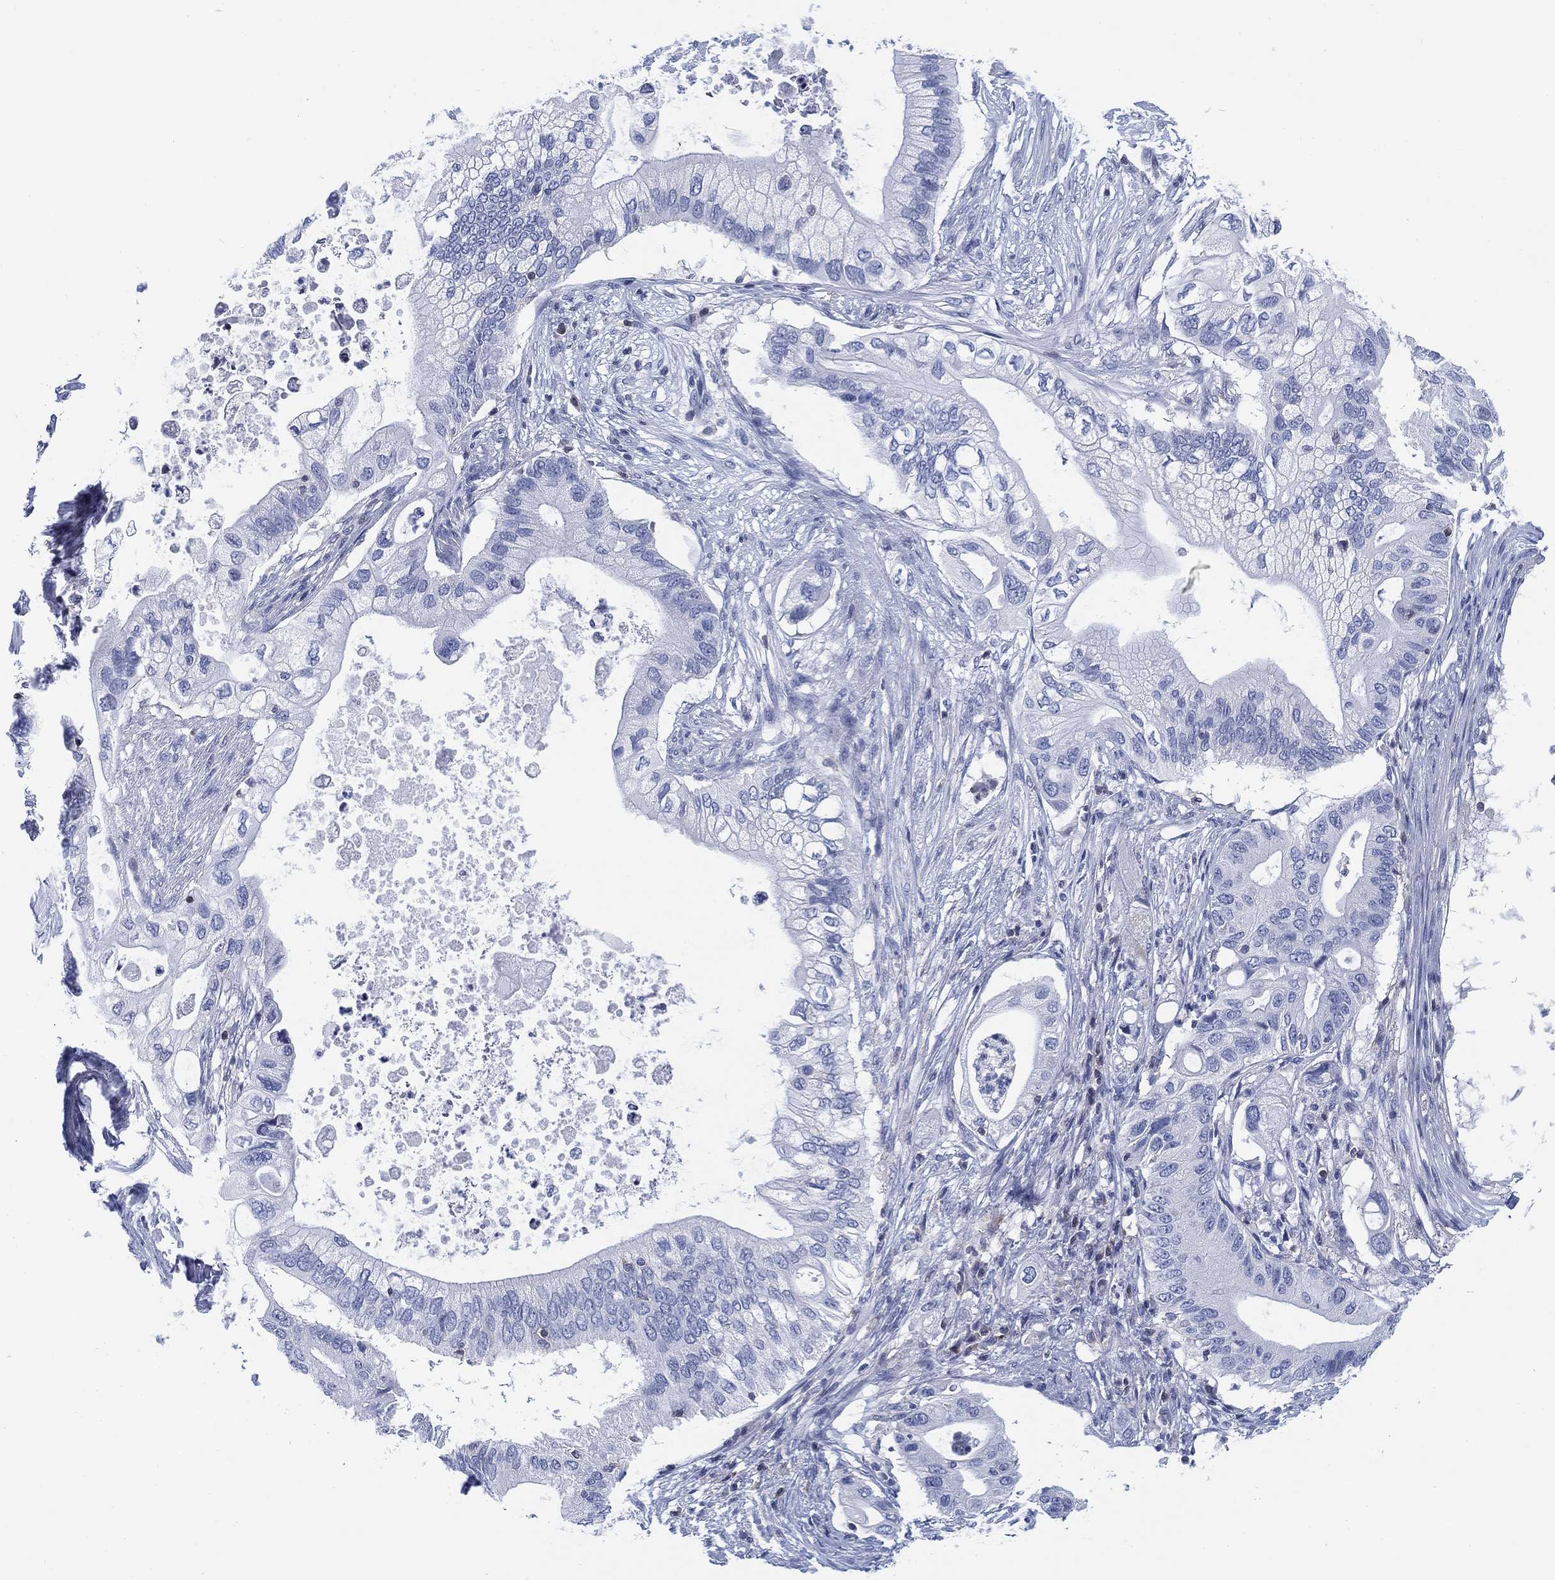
{"staining": {"intensity": "negative", "quantity": "none", "location": "none"}, "tissue": "pancreatic cancer", "cell_type": "Tumor cells", "image_type": "cancer", "snomed": [{"axis": "morphology", "description": "Adenocarcinoma, NOS"}, {"axis": "topography", "description": "Pancreas"}], "caption": "This is an immunohistochemistry photomicrograph of adenocarcinoma (pancreatic). There is no expression in tumor cells.", "gene": "FYB1", "patient": {"sex": "female", "age": 72}}